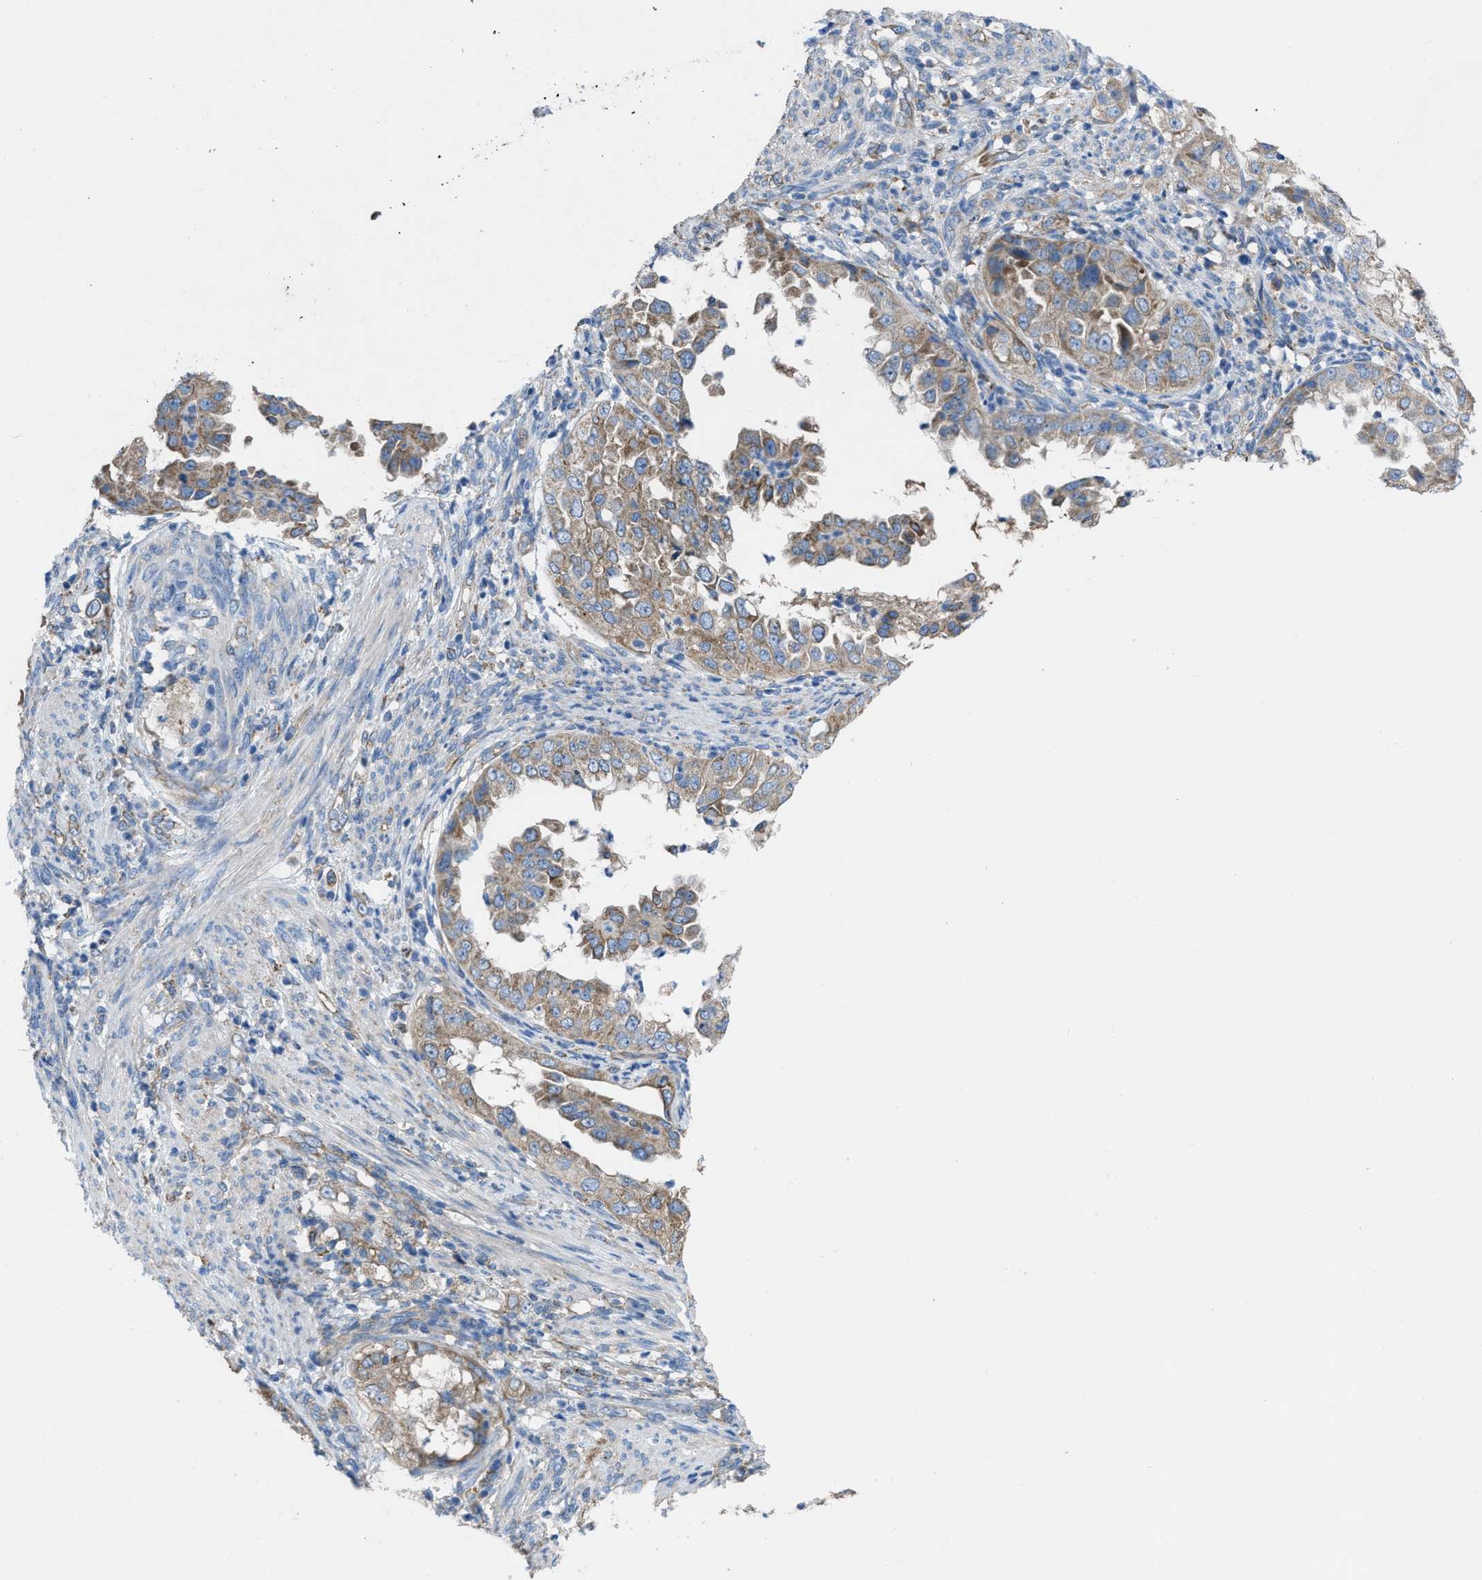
{"staining": {"intensity": "moderate", "quantity": ">75%", "location": "cytoplasmic/membranous"}, "tissue": "endometrial cancer", "cell_type": "Tumor cells", "image_type": "cancer", "snomed": [{"axis": "morphology", "description": "Adenocarcinoma, NOS"}, {"axis": "topography", "description": "Endometrium"}], "caption": "Protein expression analysis of human endometrial adenocarcinoma reveals moderate cytoplasmic/membranous positivity in approximately >75% of tumor cells. (DAB IHC with brightfield microscopy, high magnification).", "gene": "DOLPP1", "patient": {"sex": "female", "age": 85}}